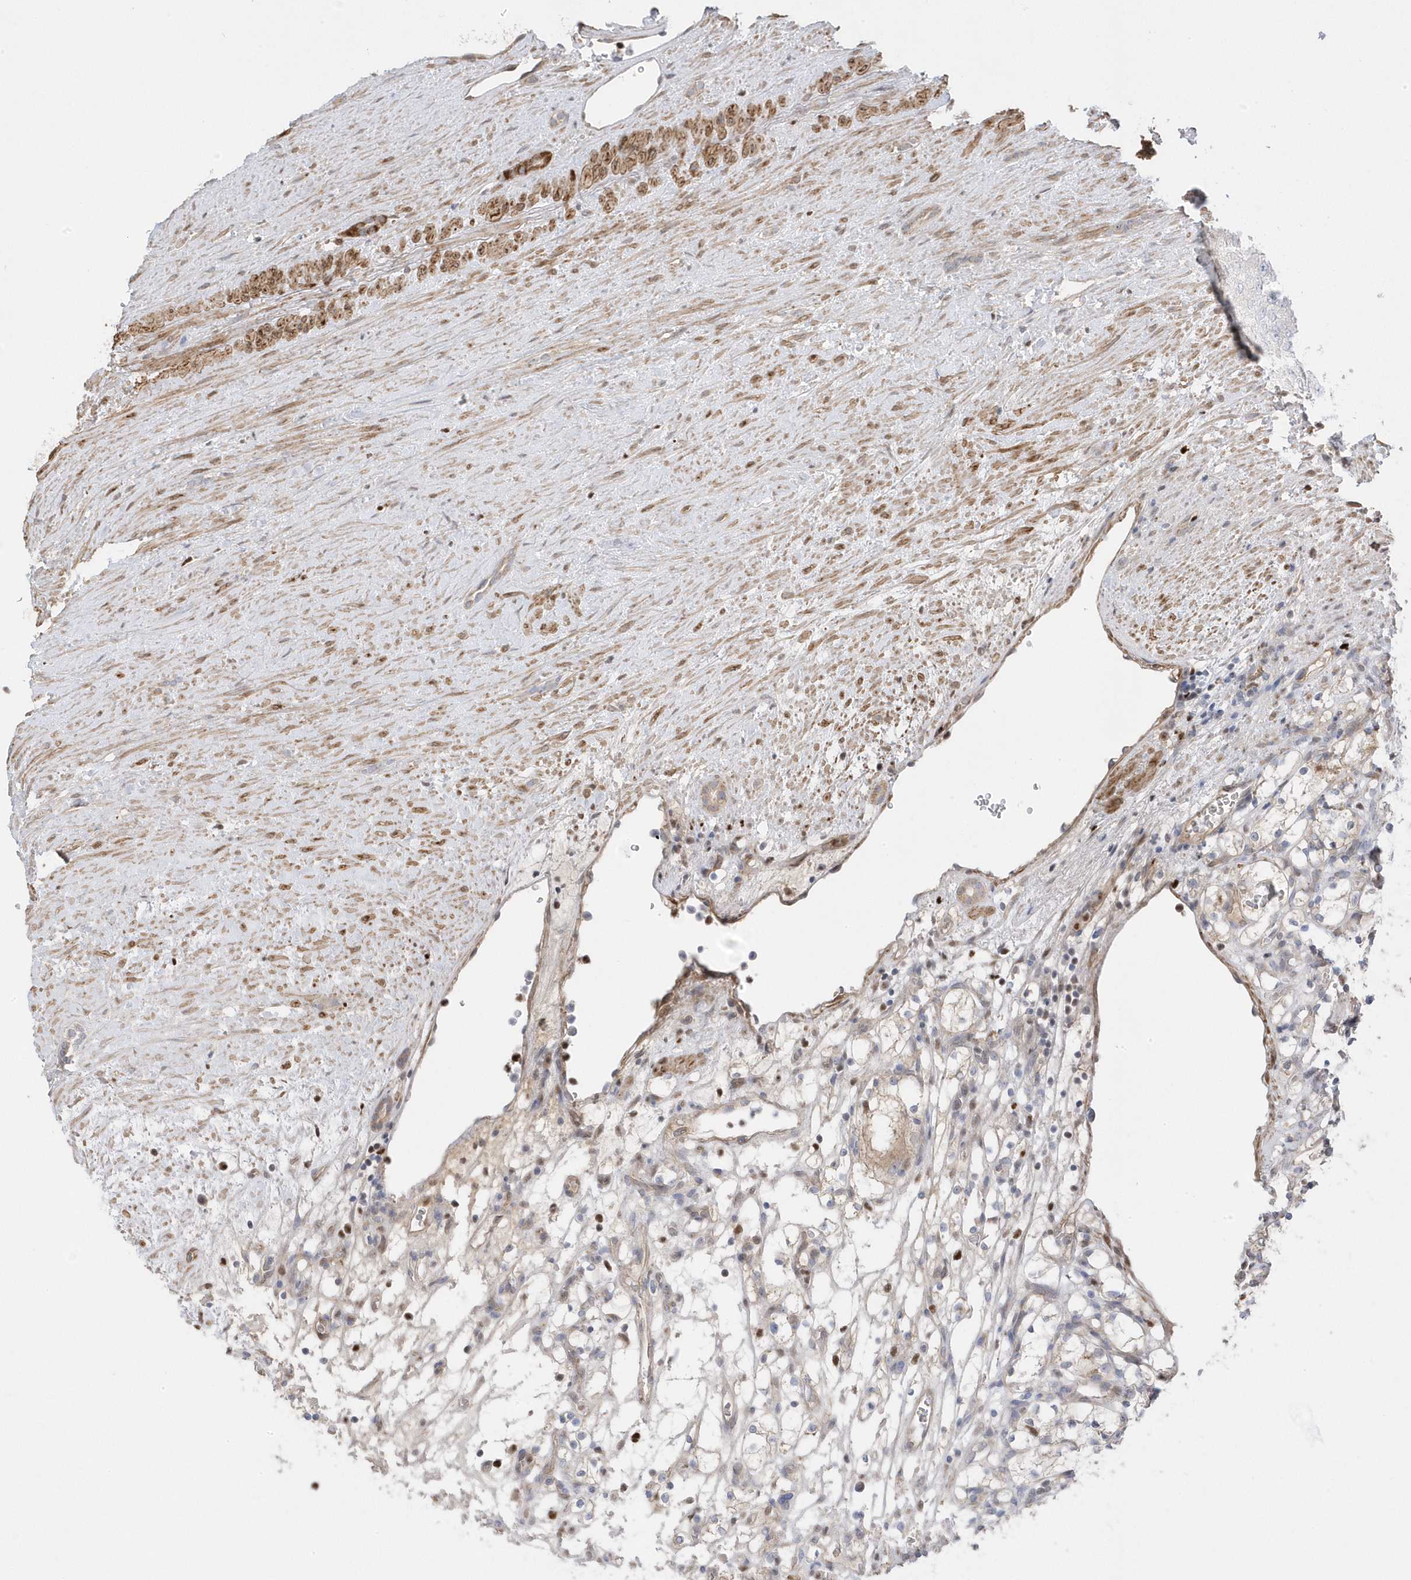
{"staining": {"intensity": "negative", "quantity": "none", "location": "none"}, "tissue": "renal cancer", "cell_type": "Tumor cells", "image_type": "cancer", "snomed": [{"axis": "morphology", "description": "Adenocarcinoma, NOS"}, {"axis": "topography", "description": "Kidney"}], "caption": "Tumor cells are negative for protein expression in human adenocarcinoma (renal).", "gene": "GTPBP6", "patient": {"sex": "female", "age": 69}}